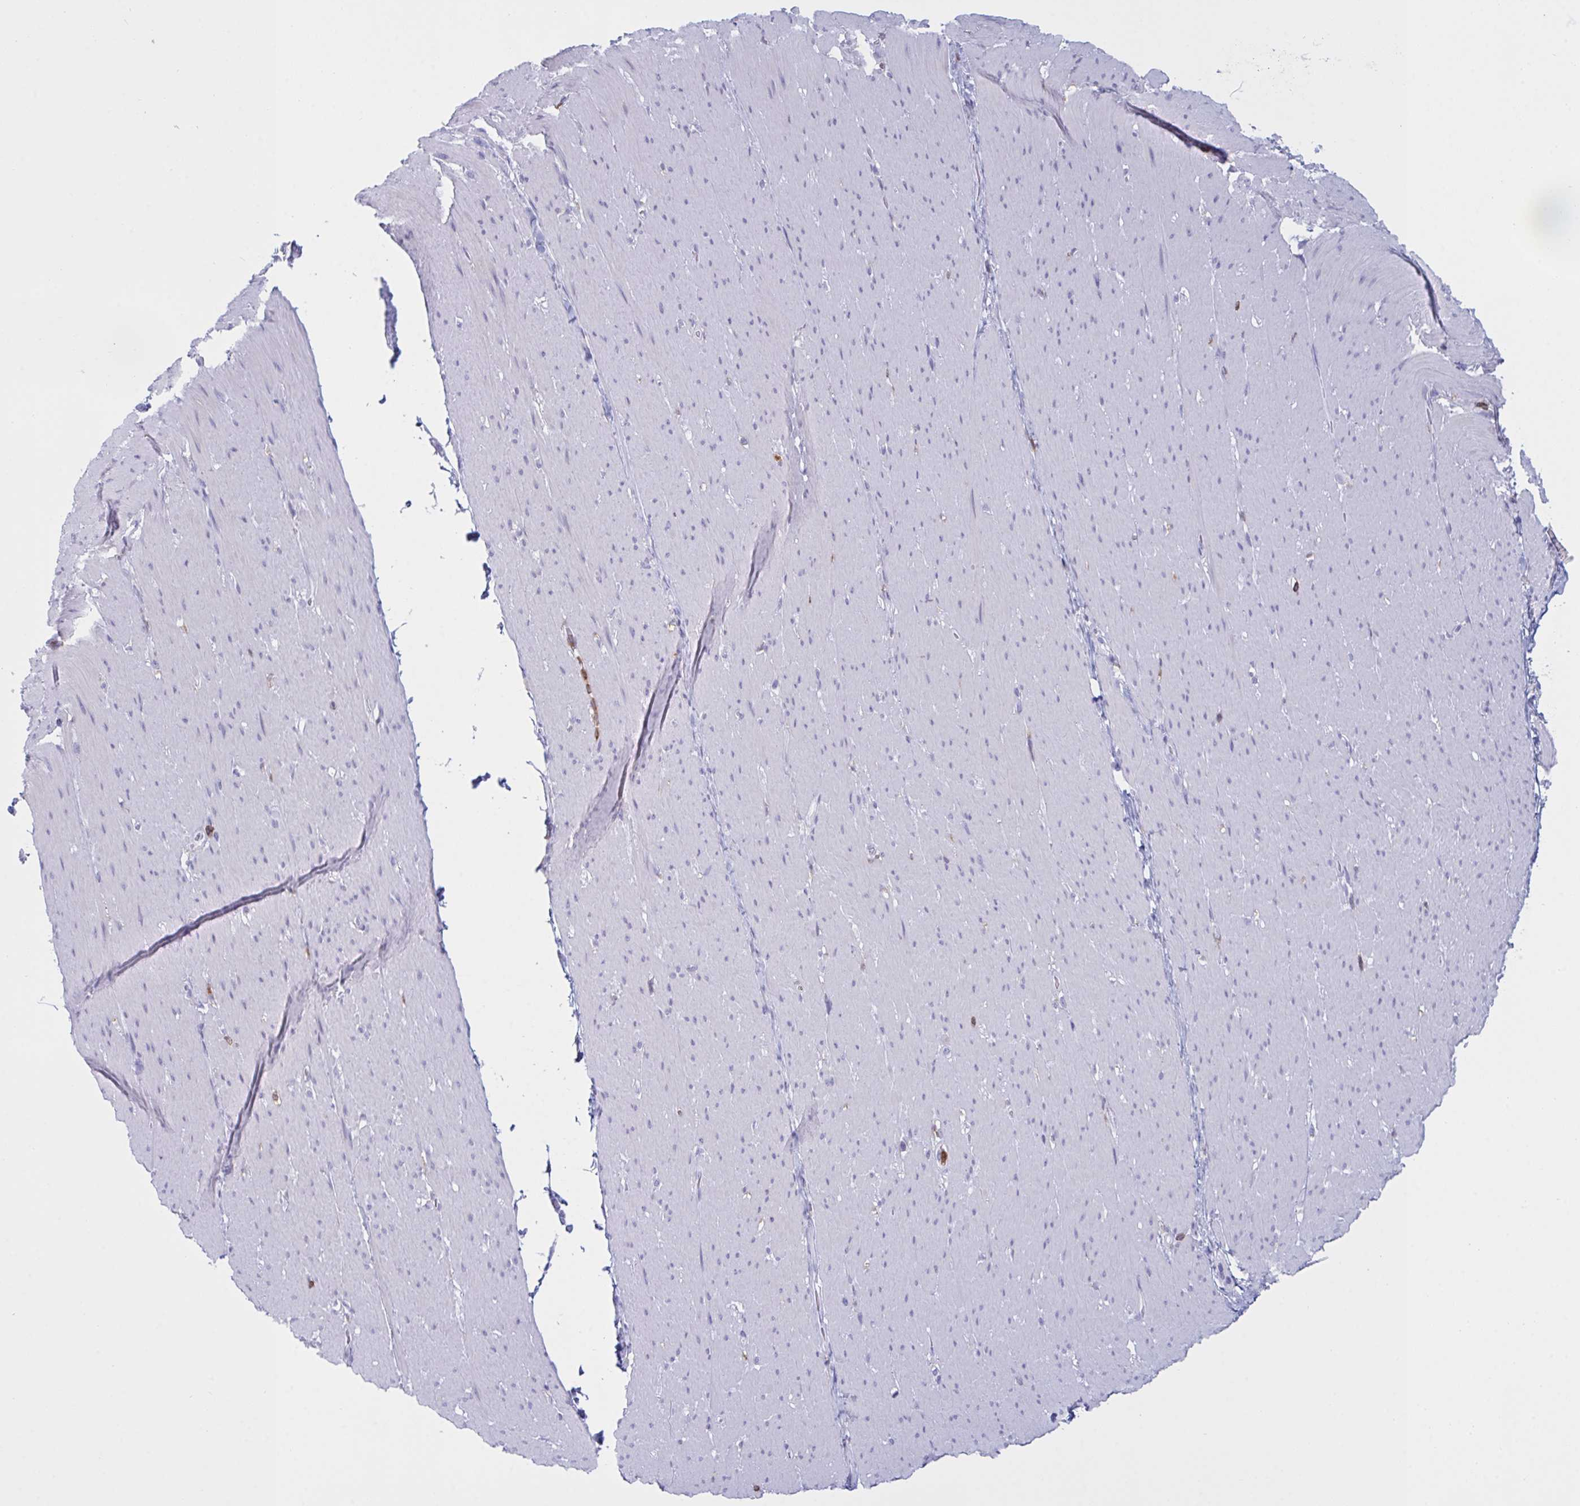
{"staining": {"intensity": "negative", "quantity": "none", "location": "none"}, "tissue": "smooth muscle", "cell_type": "Smooth muscle cells", "image_type": "normal", "snomed": [{"axis": "morphology", "description": "Normal tissue, NOS"}, {"axis": "topography", "description": "Smooth muscle"}, {"axis": "topography", "description": "Rectum"}], "caption": "This micrograph is of benign smooth muscle stained with immunohistochemistry to label a protein in brown with the nuclei are counter-stained blue. There is no expression in smooth muscle cells.", "gene": "MYO1F", "patient": {"sex": "male", "age": 53}}